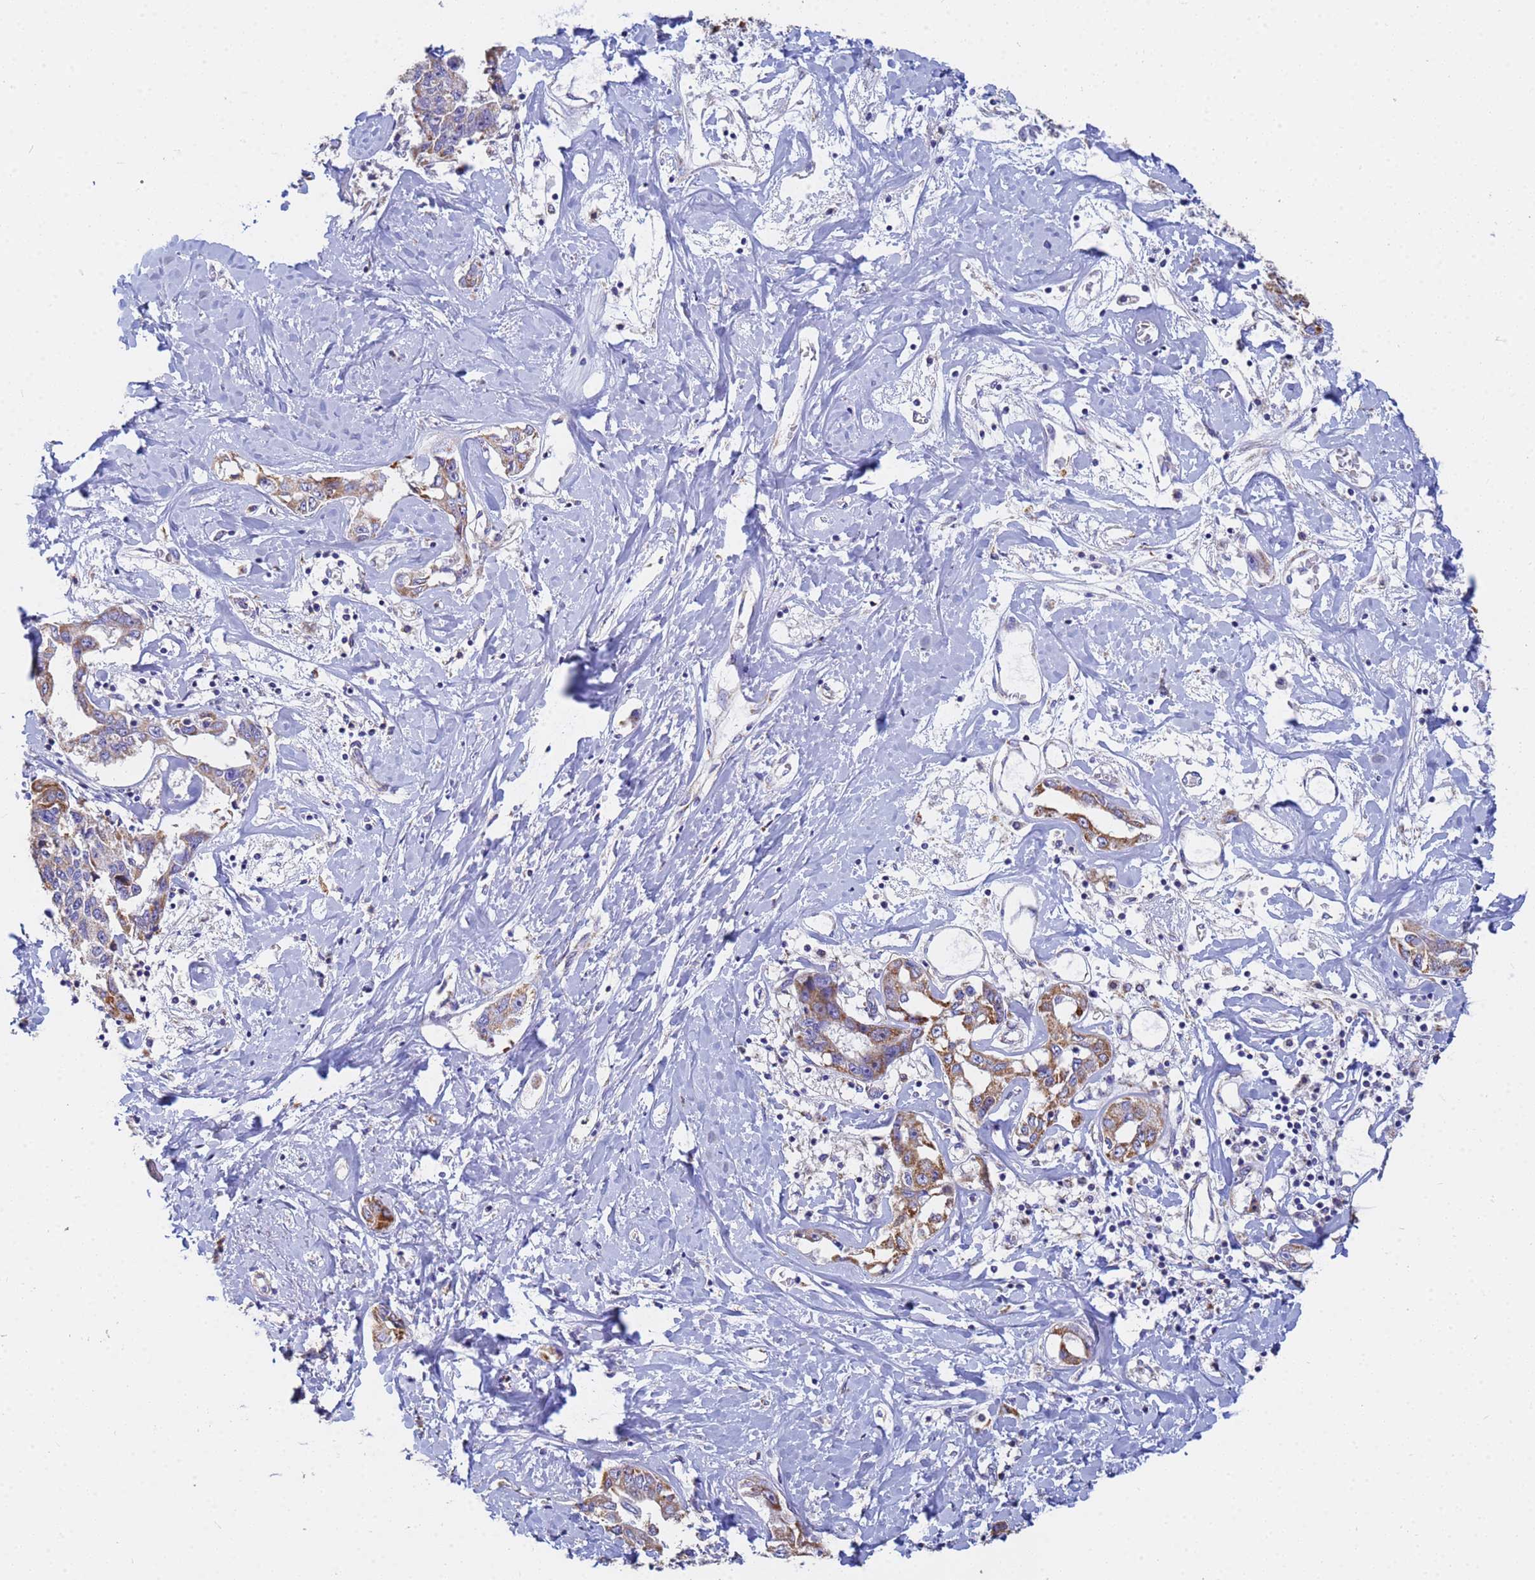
{"staining": {"intensity": "moderate", "quantity": ">75%", "location": "cytoplasmic/membranous"}, "tissue": "liver cancer", "cell_type": "Tumor cells", "image_type": "cancer", "snomed": [{"axis": "morphology", "description": "Cholangiocarcinoma"}, {"axis": "topography", "description": "Liver"}], "caption": "An IHC image of tumor tissue is shown. Protein staining in brown highlights moderate cytoplasmic/membranous positivity in liver cancer within tumor cells.", "gene": "UQCRH", "patient": {"sex": "male", "age": 59}}